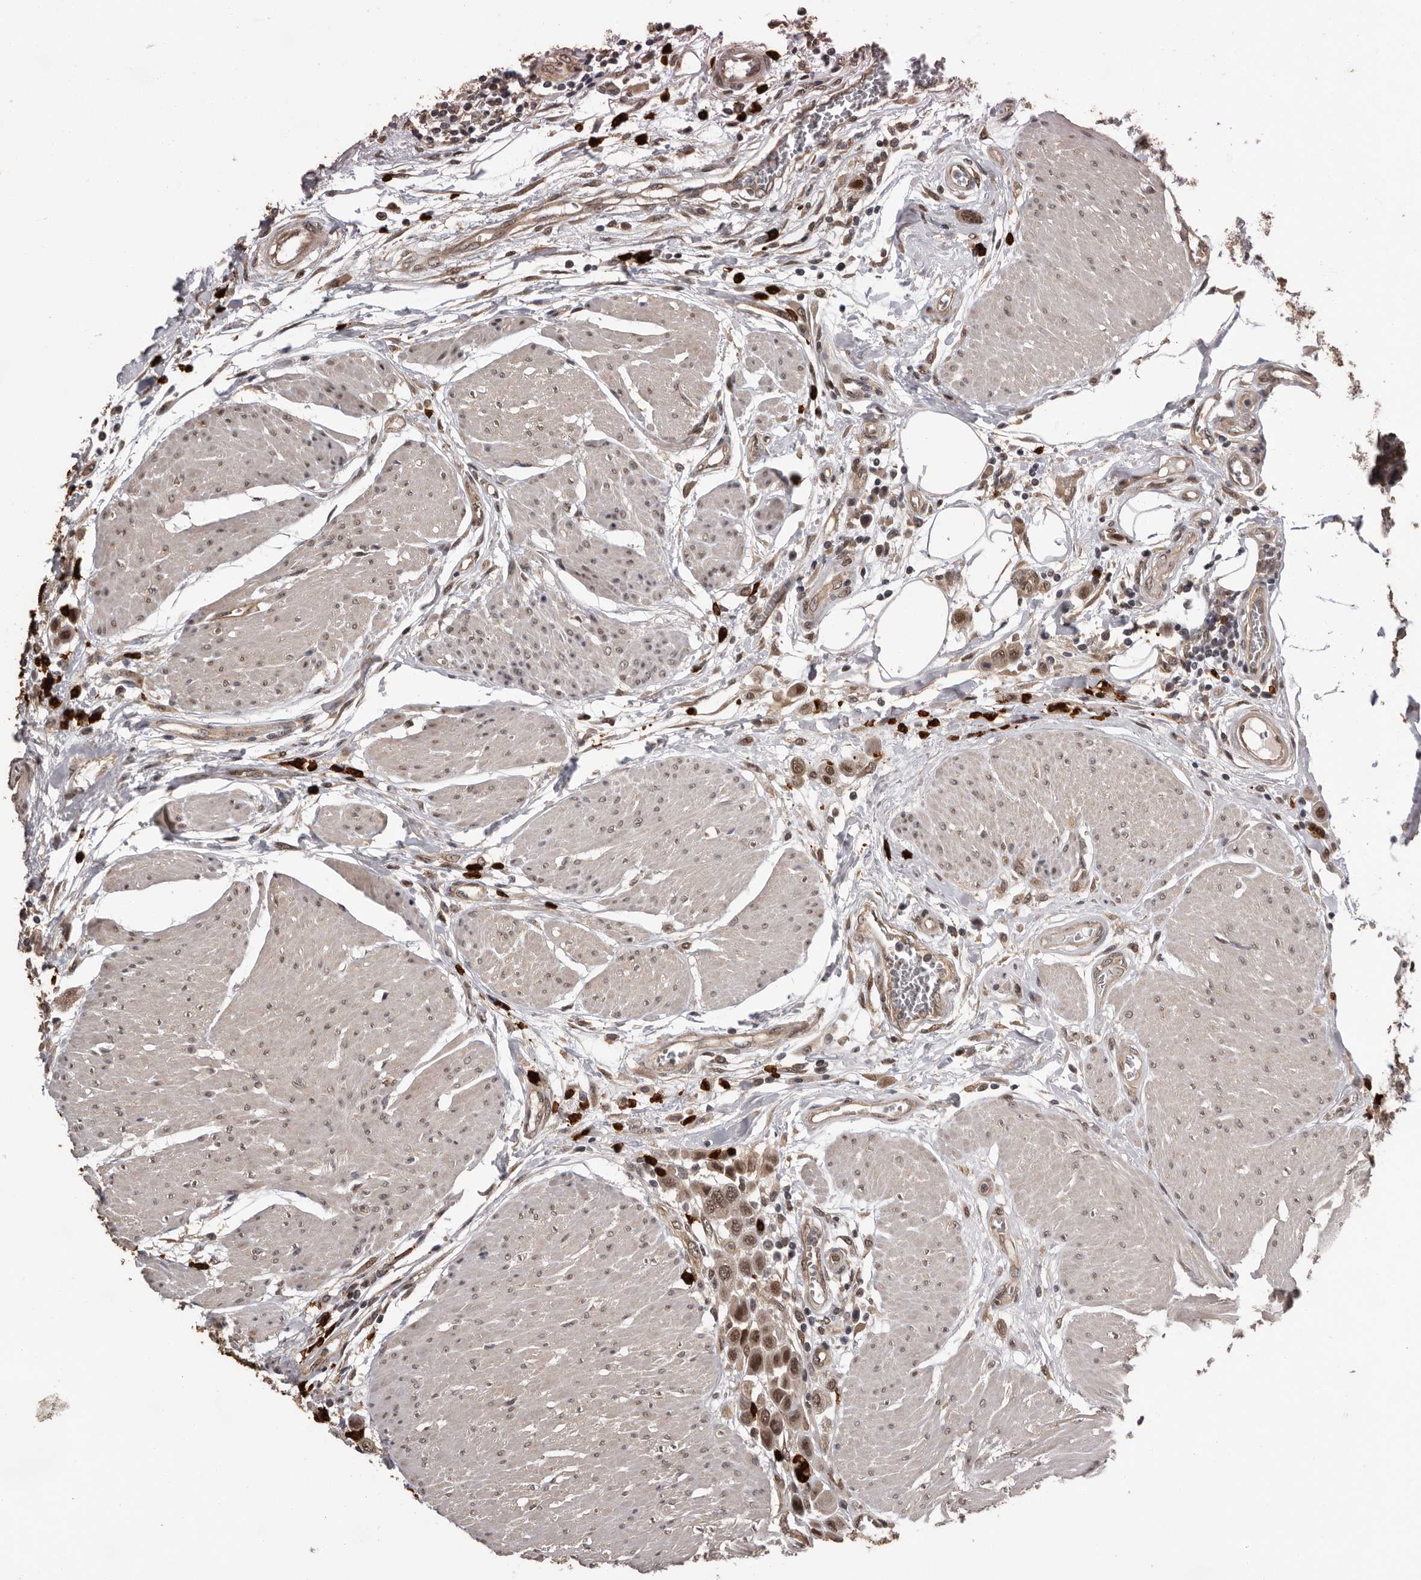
{"staining": {"intensity": "moderate", "quantity": ">75%", "location": "cytoplasmic/membranous,nuclear"}, "tissue": "urothelial cancer", "cell_type": "Tumor cells", "image_type": "cancer", "snomed": [{"axis": "morphology", "description": "Urothelial carcinoma, High grade"}, {"axis": "topography", "description": "Urinary bladder"}], "caption": "The image shows immunohistochemical staining of urothelial carcinoma (high-grade). There is moderate cytoplasmic/membranous and nuclear expression is present in approximately >75% of tumor cells.", "gene": "VPS37A", "patient": {"sex": "male", "age": 50}}